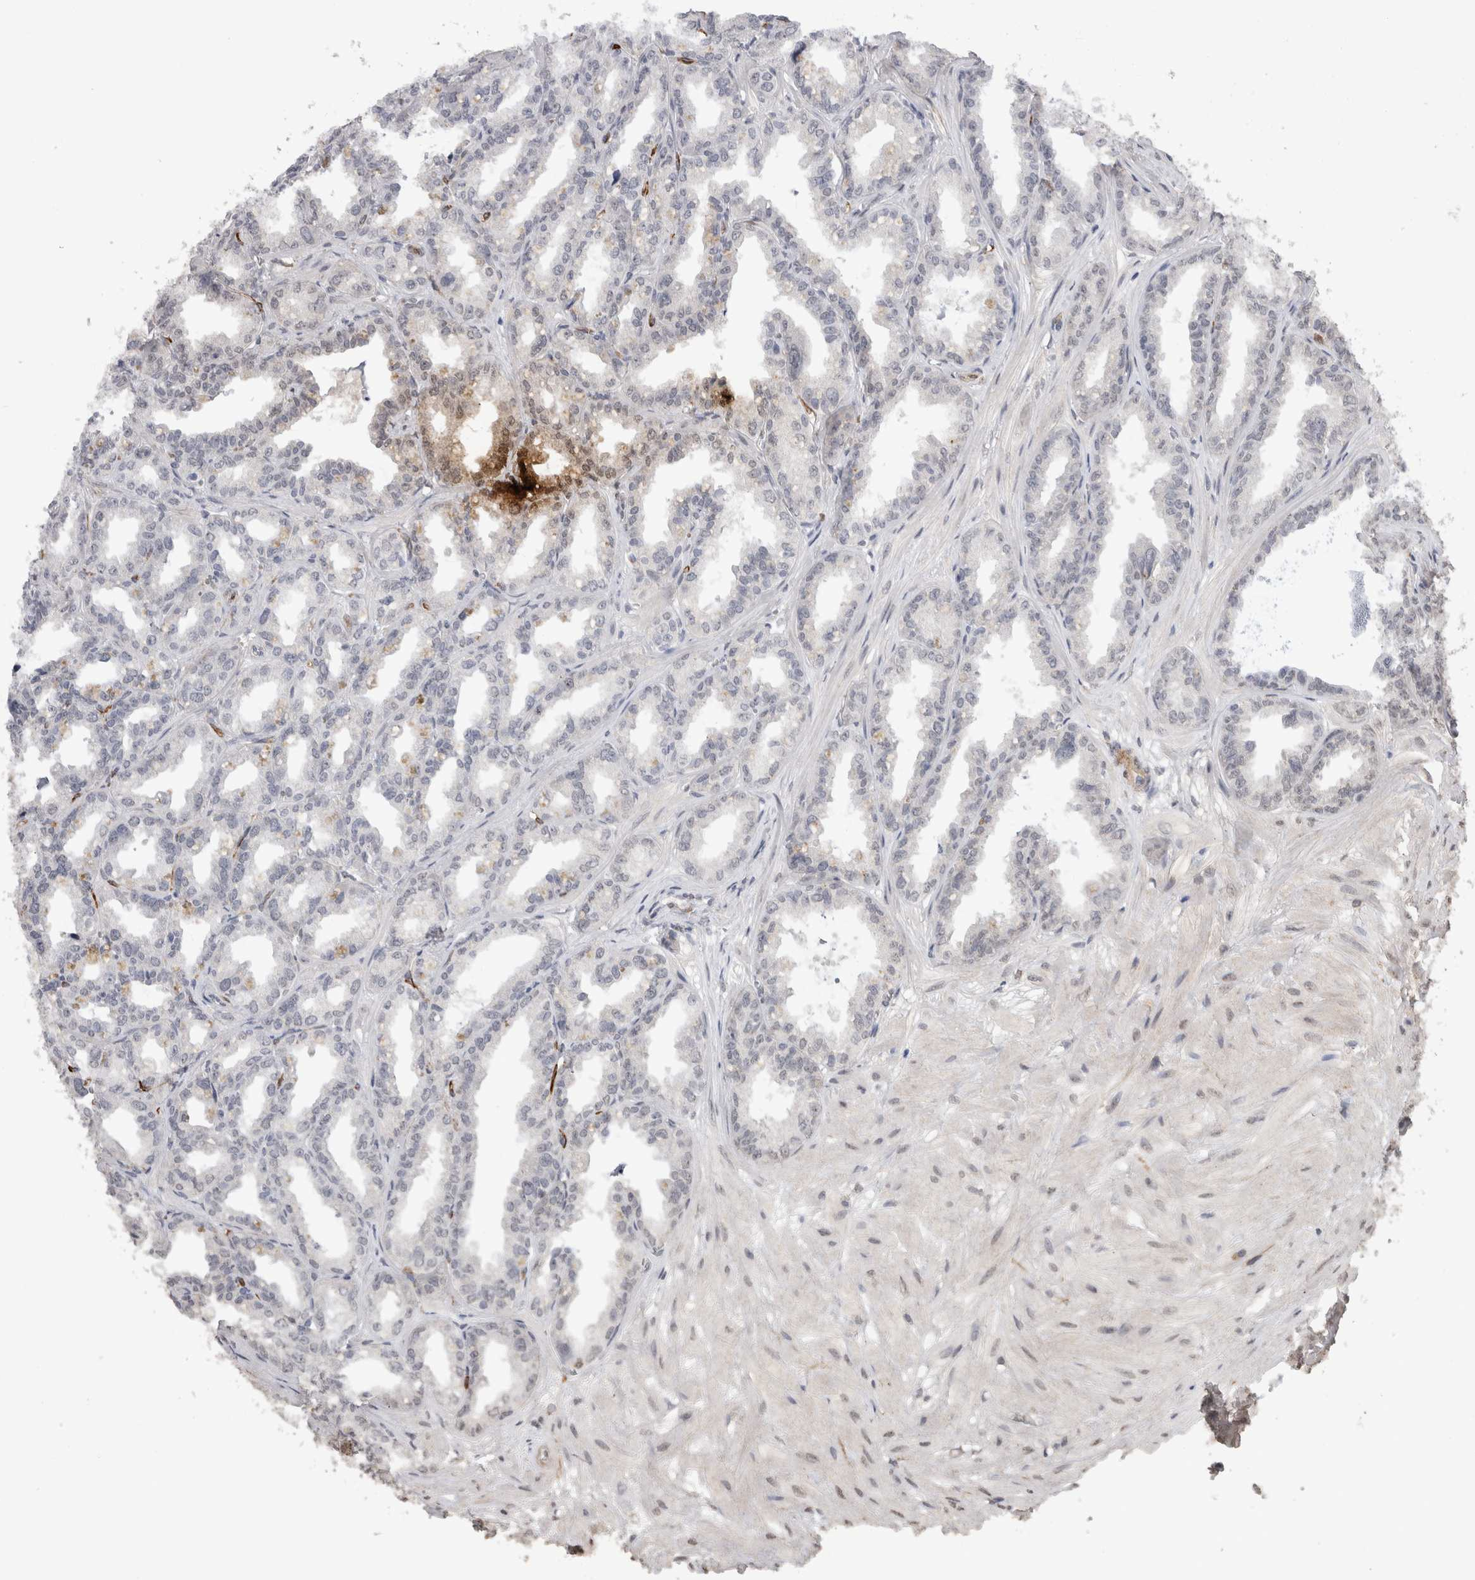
{"staining": {"intensity": "negative", "quantity": "none", "location": "none"}, "tissue": "seminal vesicle", "cell_type": "Glandular cells", "image_type": "normal", "snomed": [{"axis": "morphology", "description": "Normal tissue, NOS"}, {"axis": "topography", "description": "Prostate"}, {"axis": "topography", "description": "Seminal veicle"}], "caption": "Immunohistochemical staining of normal human seminal vesicle shows no significant staining in glandular cells. (Stains: DAB immunohistochemistry (IHC) with hematoxylin counter stain, Microscopy: brightfield microscopy at high magnification).", "gene": "CDH13", "patient": {"sex": "male", "age": 51}}